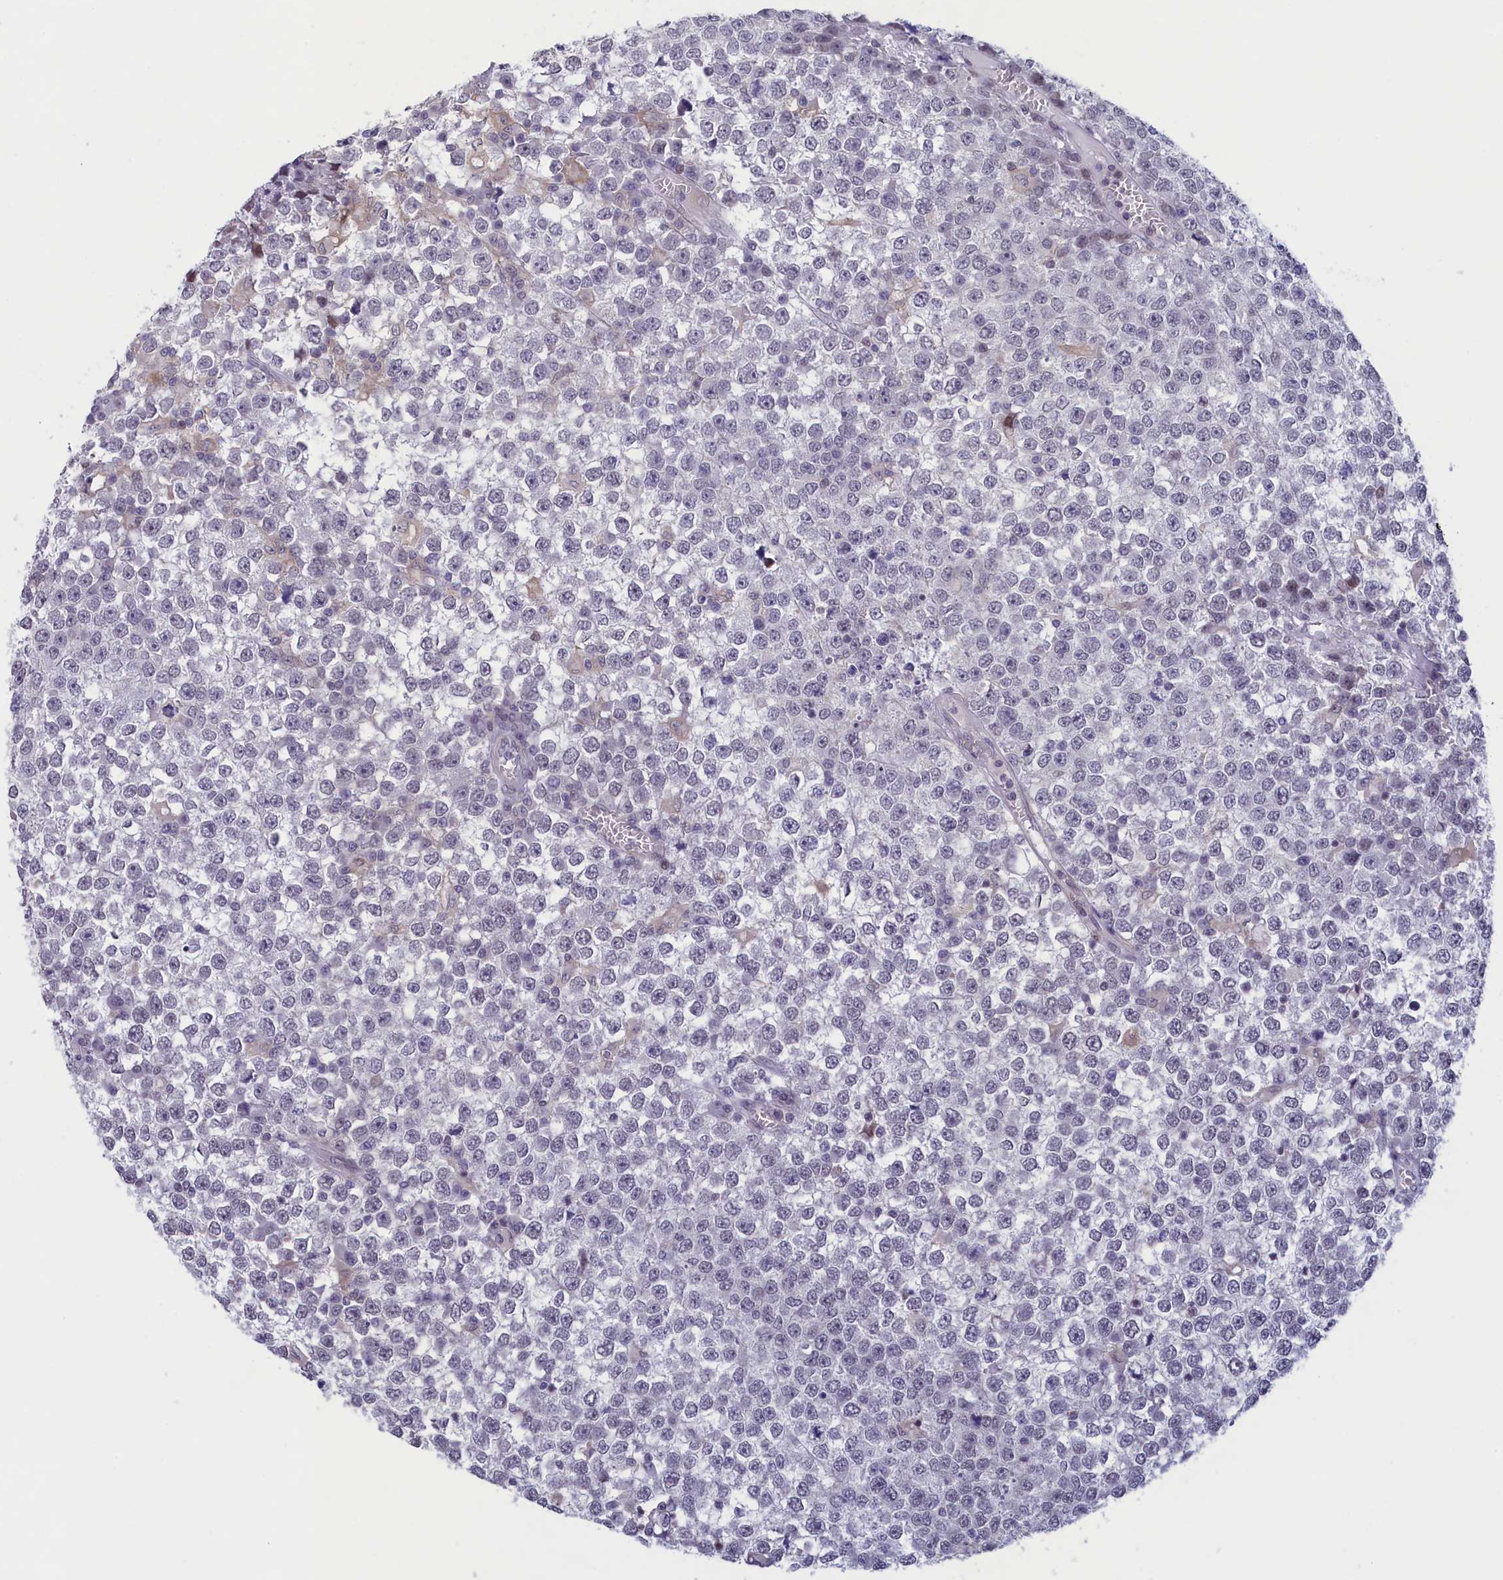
{"staining": {"intensity": "negative", "quantity": "none", "location": "none"}, "tissue": "testis cancer", "cell_type": "Tumor cells", "image_type": "cancer", "snomed": [{"axis": "morphology", "description": "Seminoma, NOS"}, {"axis": "topography", "description": "Testis"}], "caption": "This is a photomicrograph of immunohistochemistry (IHC) staining of testis cancer (seminoma), which shows no positivity in tumor cells.", "gene": "CORO2A", "patient": {"sex": "male", "age": 65}}